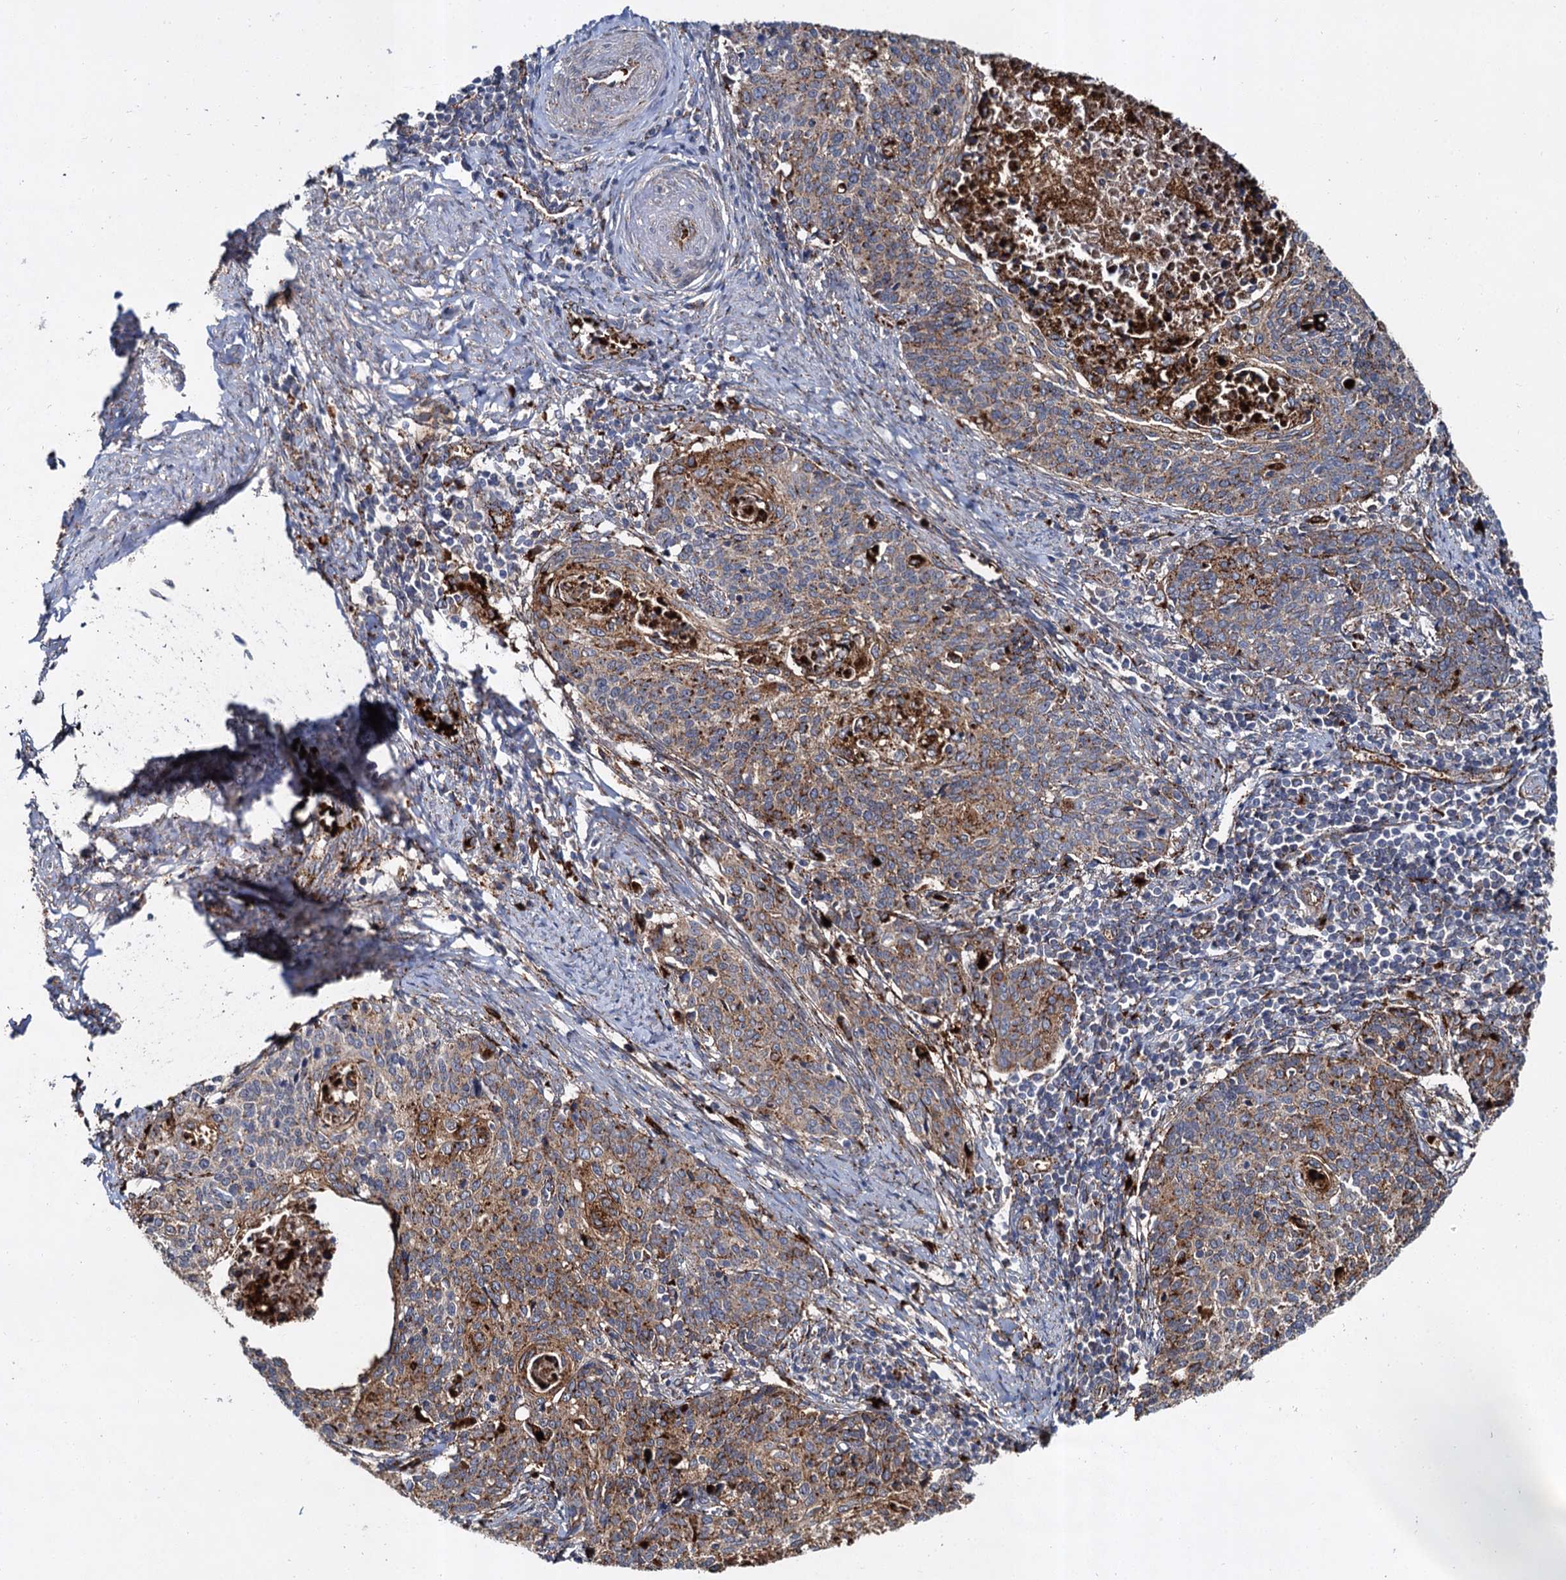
{"staining": {"intensity": "strong", "quantity": "25%-75%", "location": "cytoplasmic/membranous"}, "tissue": "cervical cancer", "cell_type": "Tumor cells", "image_type": "cancer", "snomed": [{"axis": "morphology", "description": "Squamous cell carcinoma, NOS"}, {"axis": "topography", "description": "Cervix"}], "caption": "Immunohistochemical staining of cervical cancer shows strong cytoplasmic/membranous protein staining in about 25%-75% of tumor cells. The staining is performed using DAB brown chromogen to label protein expression. The nuclei are counter-stained blue using hematoxylin.", "gene": "GBA1", "patient": {"sex": "female", "age": 39}}